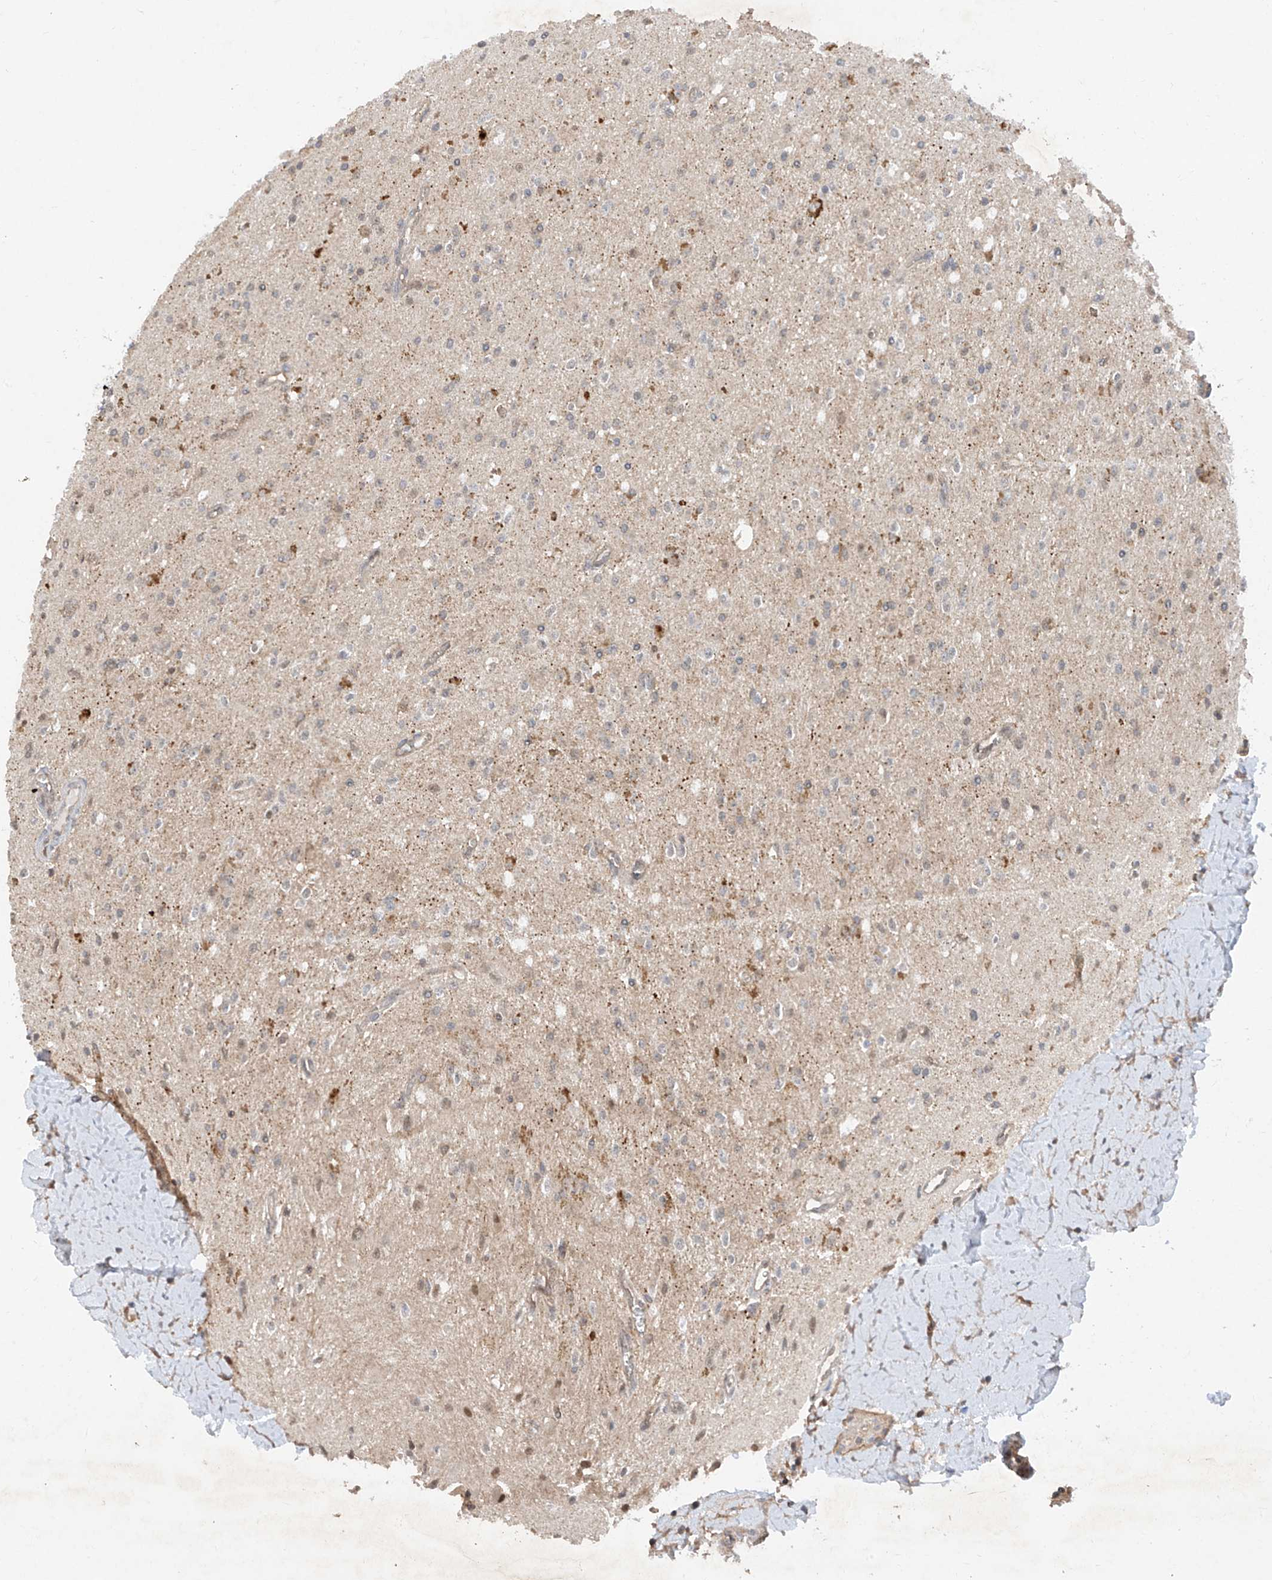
{"staining": {"intensity": "negative", "quantity": "none", "location": "none"}, "tissue": "glioma", "cell_type": "Tumor cells", "image_type": "cancer", "snomed": [{"axis": "morphology", "description": "Glioma, malignant, High grade"}, {"axis": "topography", "description": "Brain"}], "caption": "High power microscopy micrograph of an immunohistochemistry (IHC) micrograph of high-grade glioma (malignant), revealing no significant expression in tumor cells.", "gene": "ZNF358", "patient": {"sex": "male", "age": 34}}